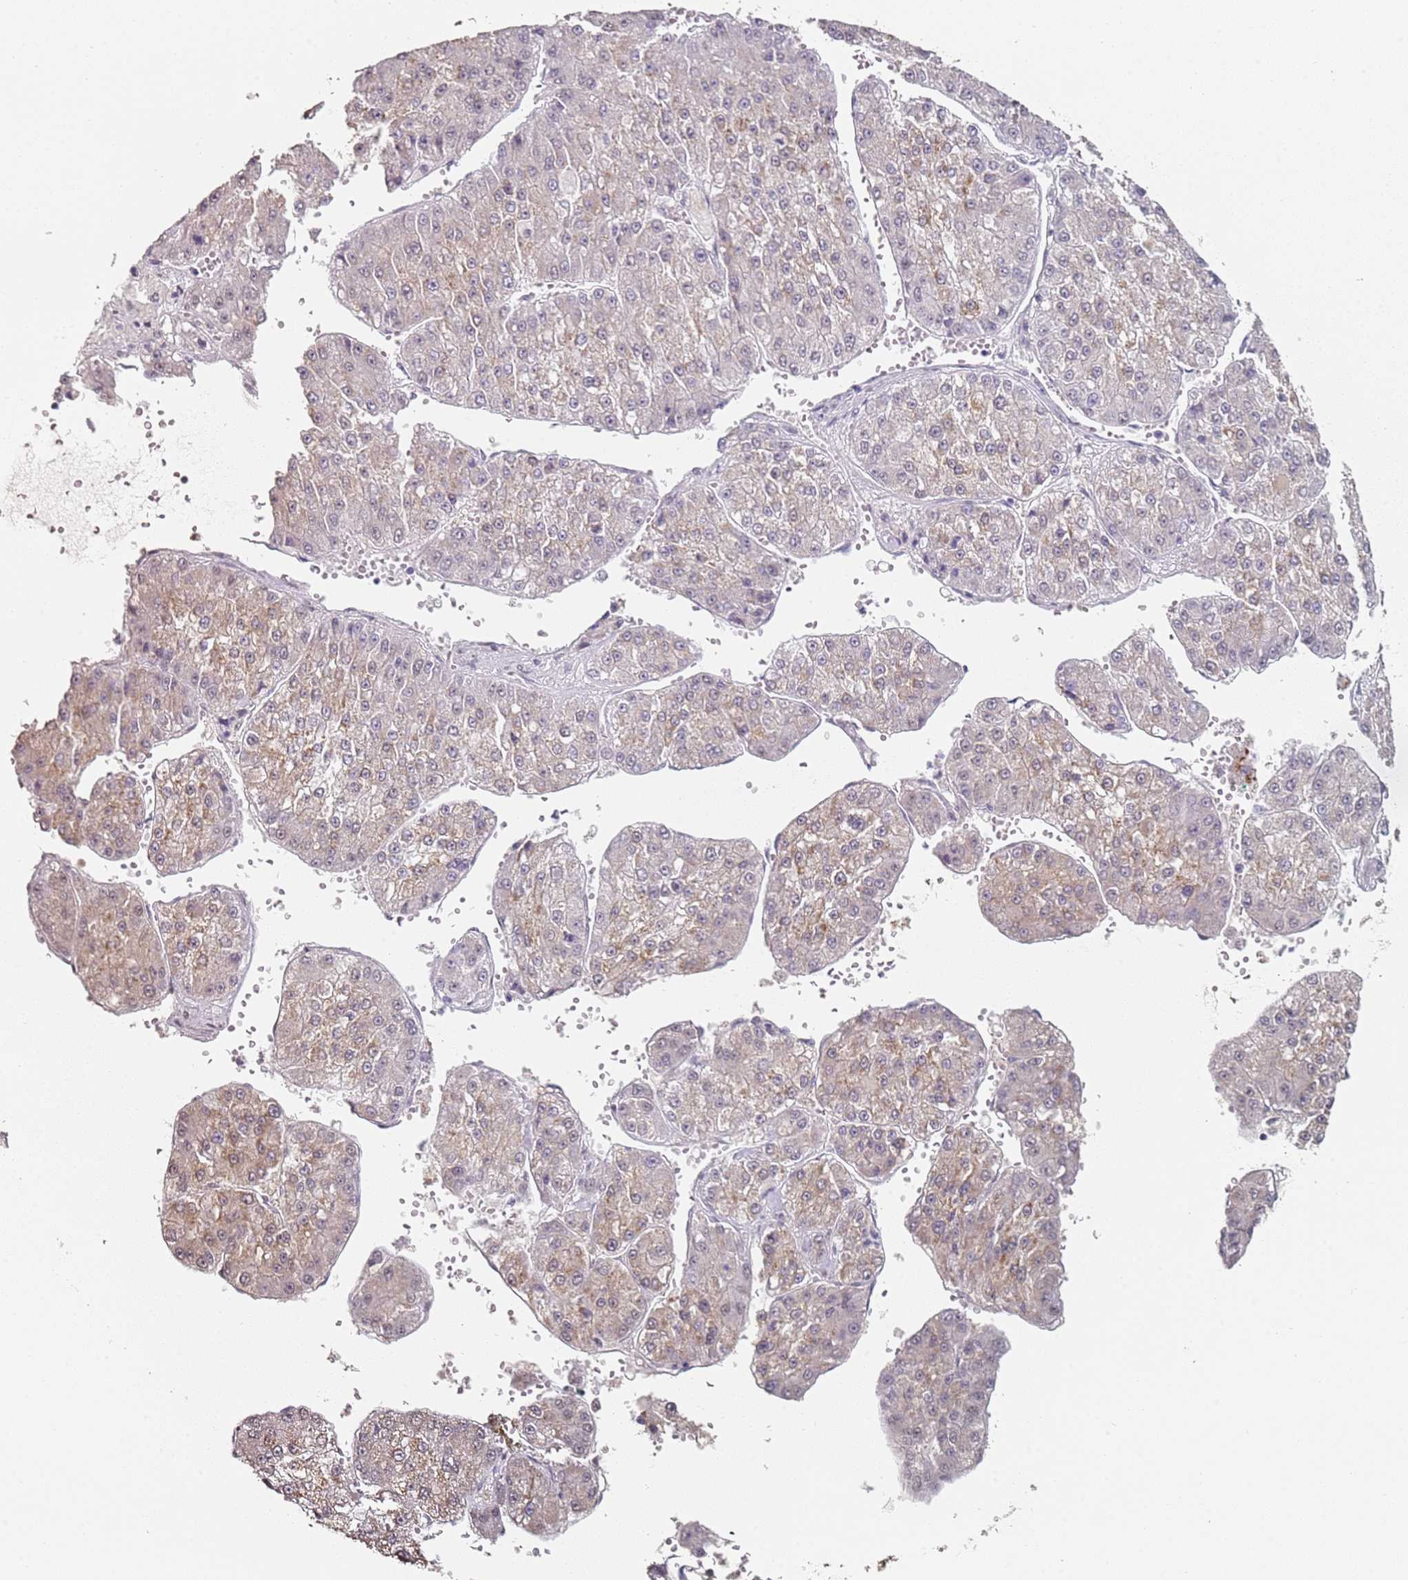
{"staining": {"intensity": "weak", "quantity": "25%-75%", "location": "cytoplasmic/membranous"}, "tissue": "liver cancer", "cell_type": "Tumor cells", "image_type": "cancer", "snomed": [{"axis": "morphology", "description": "Carcinoma, Hepatocellular, NOS"}, {"axis": "topography", "description": "Liver"}], "caption": "The image shows staining of hepatocellular carcinoma (liver), revealing weak cytoplasmic/membranous protein staining (brown color) within tumor cells.", "gene": "DNAH11", "patient": {"sex": "female", "age": 73}}